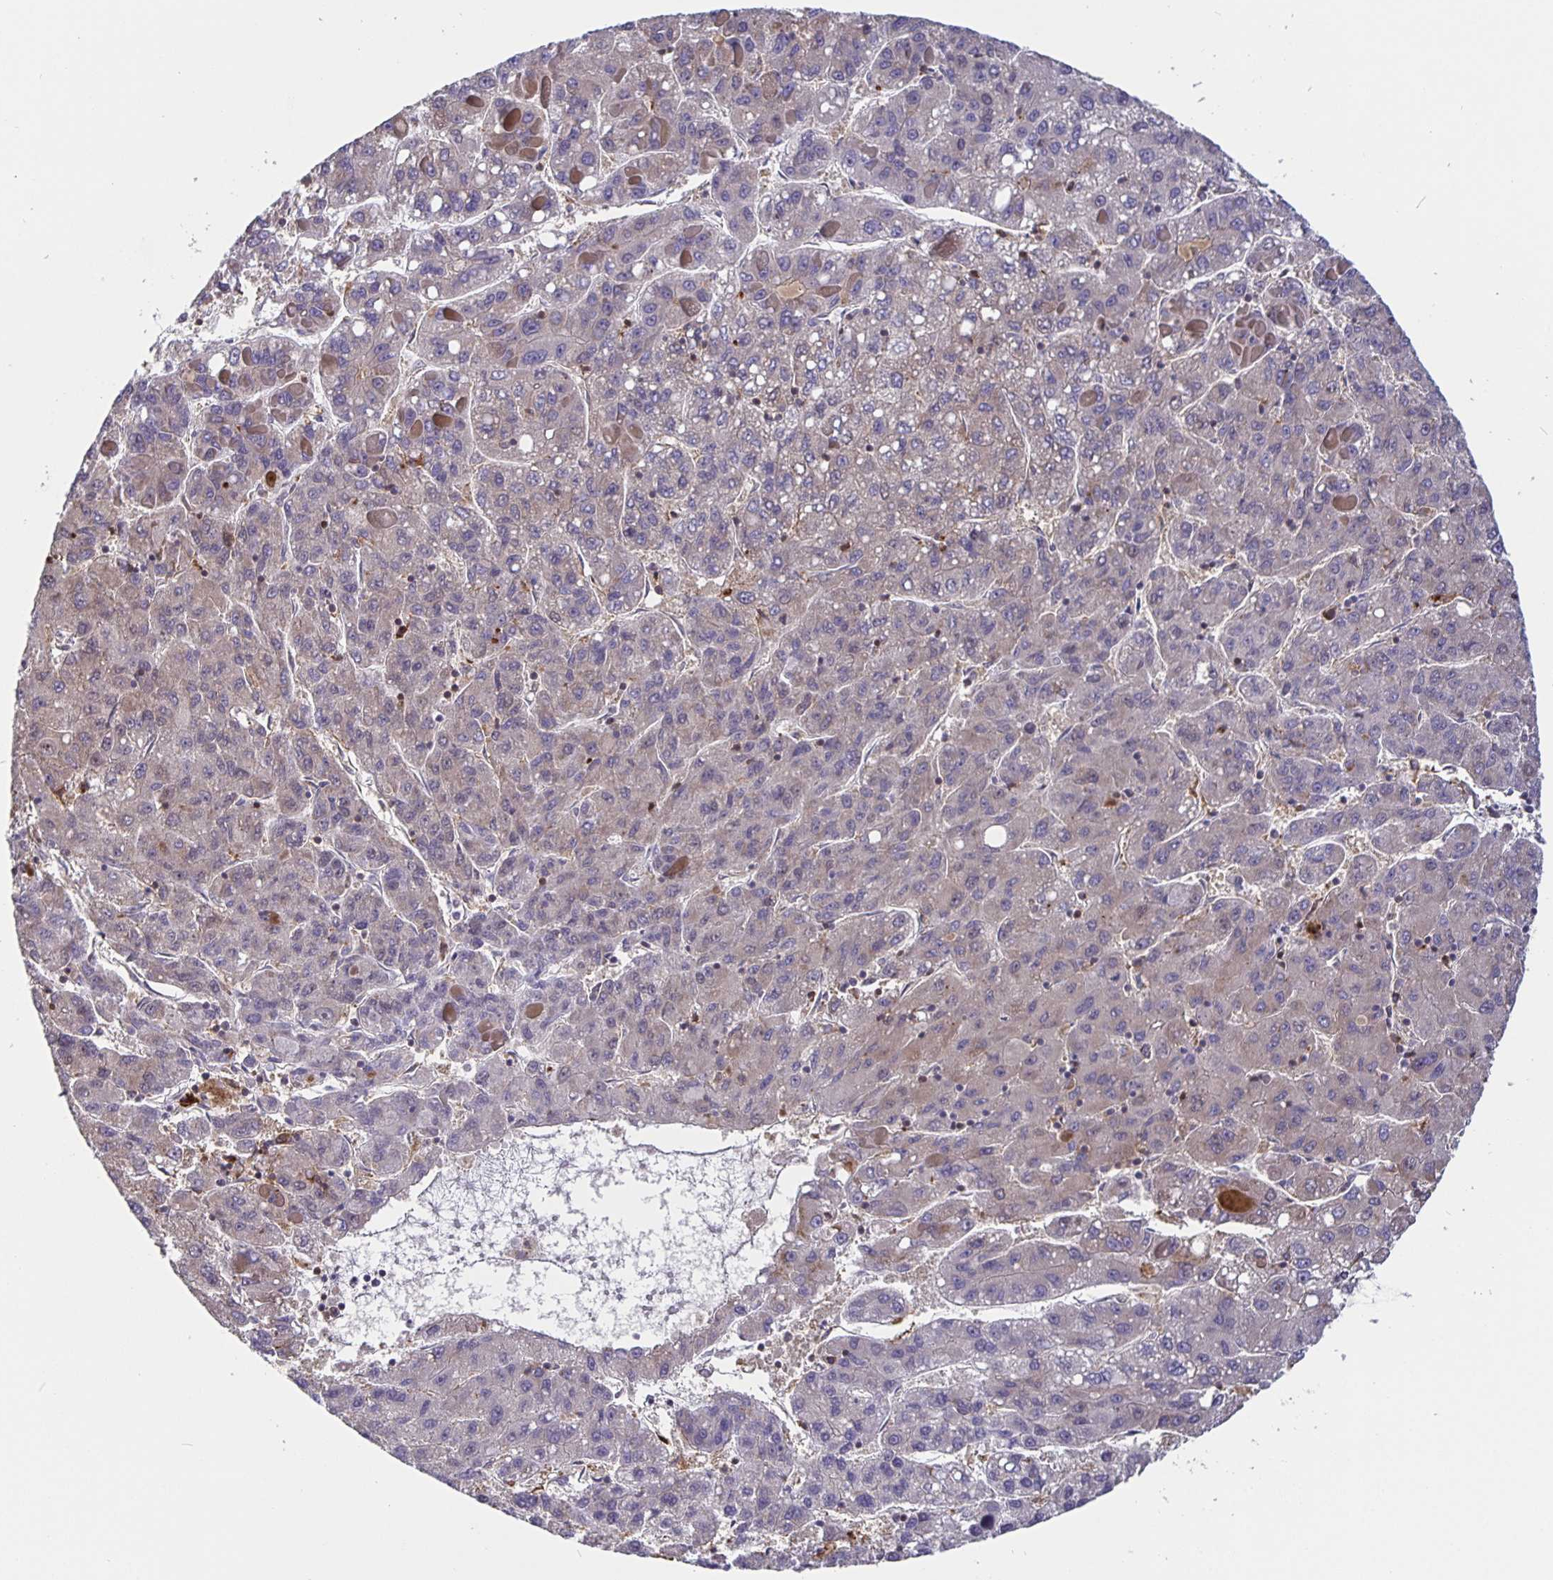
{"staining": {"intensity": "negative", "quantity": "none", "location": "none"}, "tissue": "liver cancer", "cell_type": "Tumor cells", "image_type": "cancer", "snomed": [{"axis": "morphology", "description": "Carcinoma, Hepatocellular, NOS"}, {"axis": "topography", "description": "Liver"}], "caption": "Immunohistochemical staining of liver cancer reveals no significant positivity in tumor cells. (Stains: DAB IHC with hematoxylin counter stain, Microscopy: brightfield microscopy at high magnification).", "gene": "FEM1C", "patient": {"sex": "female", "age": 82}}